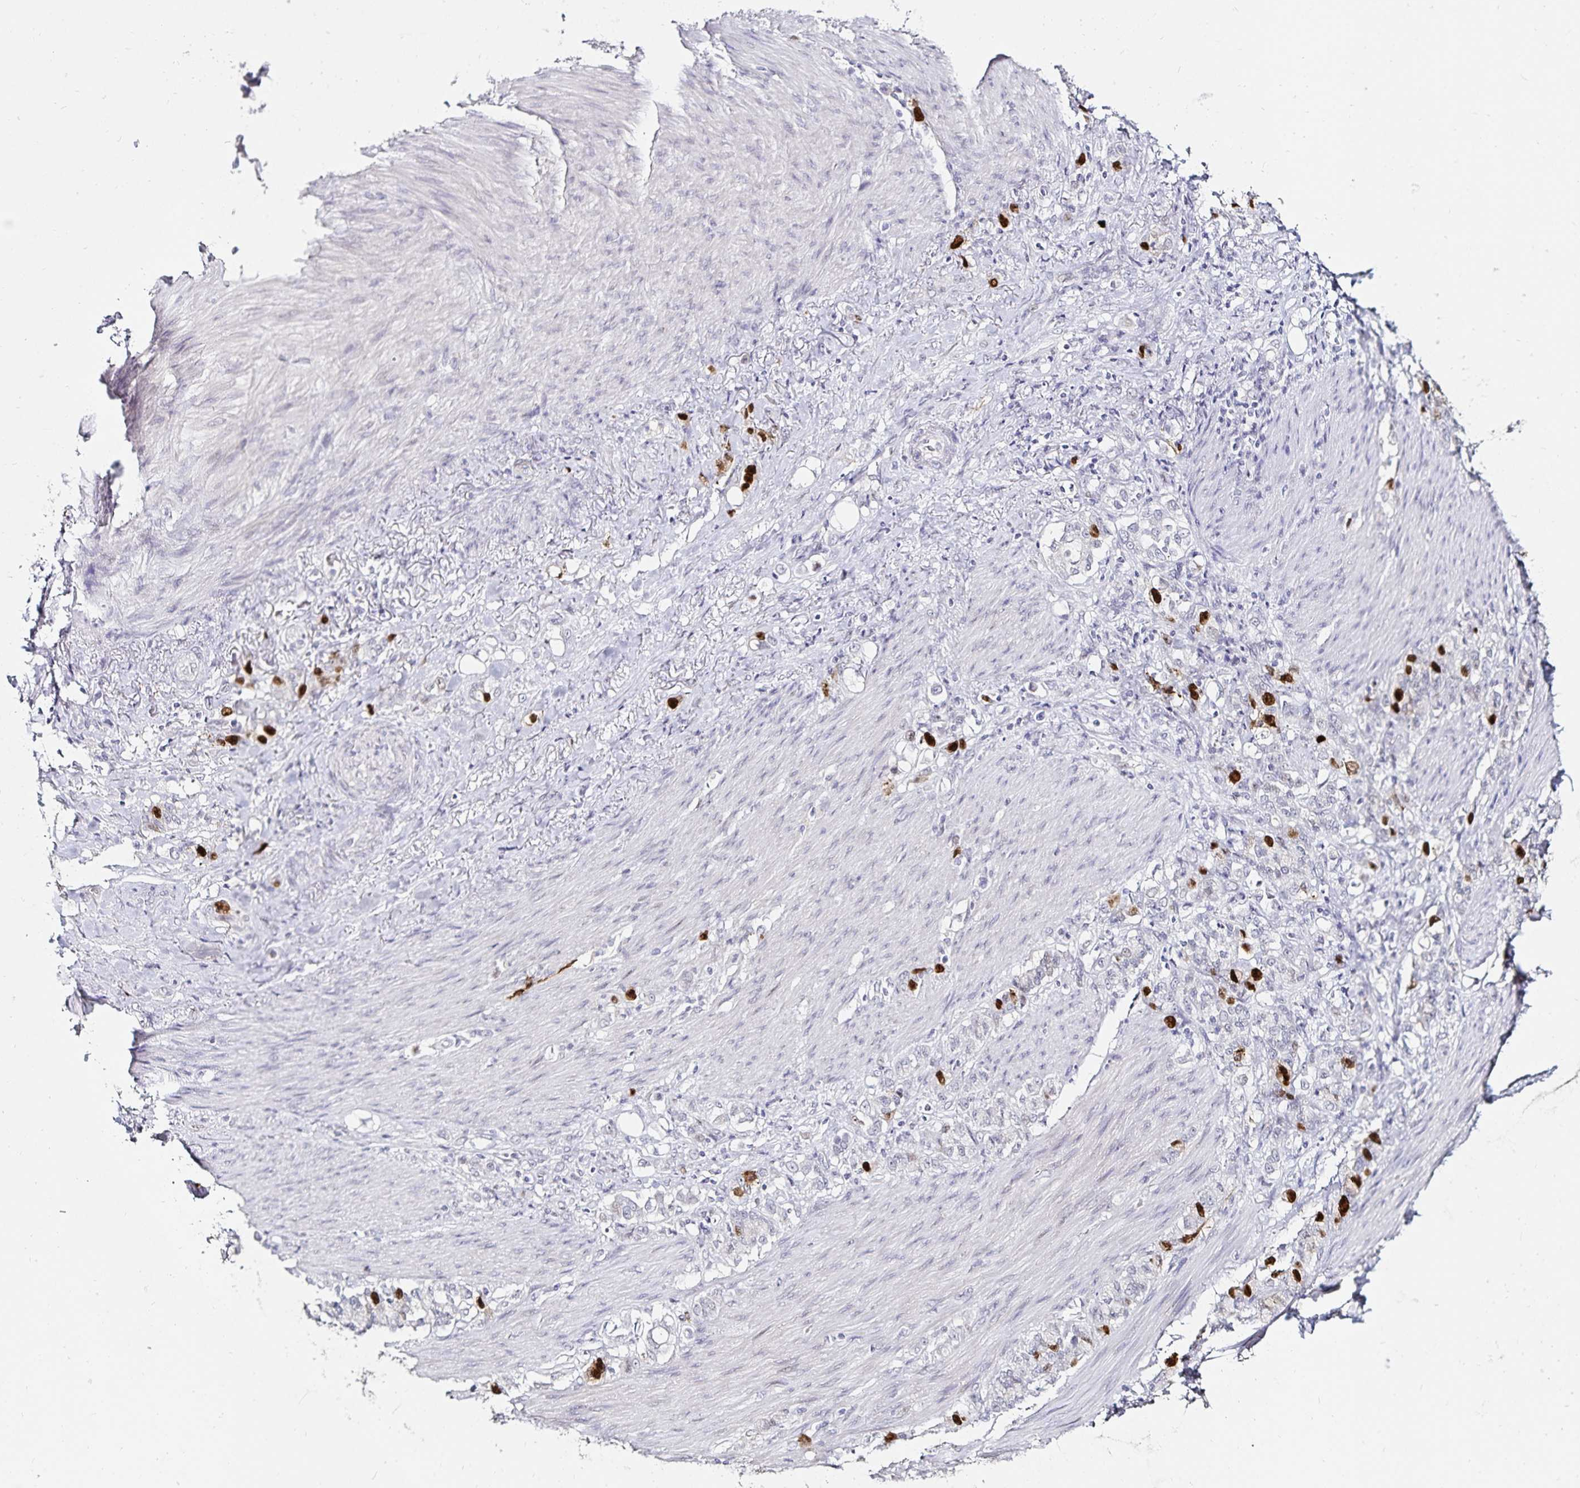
{"staining": {"intensity": "strong", "quantity": "25%-75%", "location": "nuclear"}, "tissue": "stomach cancer", "cell_type": "Tumor cells", "image_type": "cancer", "snomed": [{"axis": "morphology", "description": "Adenocarcinoma, NOS"}, {"axis": "topography", "description": "Stomach"}], "caption": "Immunohistochemical staining of stomach cancer (adenocarcinoma) exhibits high levels of strong nuclear protein positivity in approximately 25%-75% of tumor cells. Using DAB (3,3'-diaminobenzidine) (brown) and hematoxylin (blue) stains, captured at high magnification using brightfield microscopy.", "gene": "ANLN", "patient": {"sex": "female", "age": 79}}